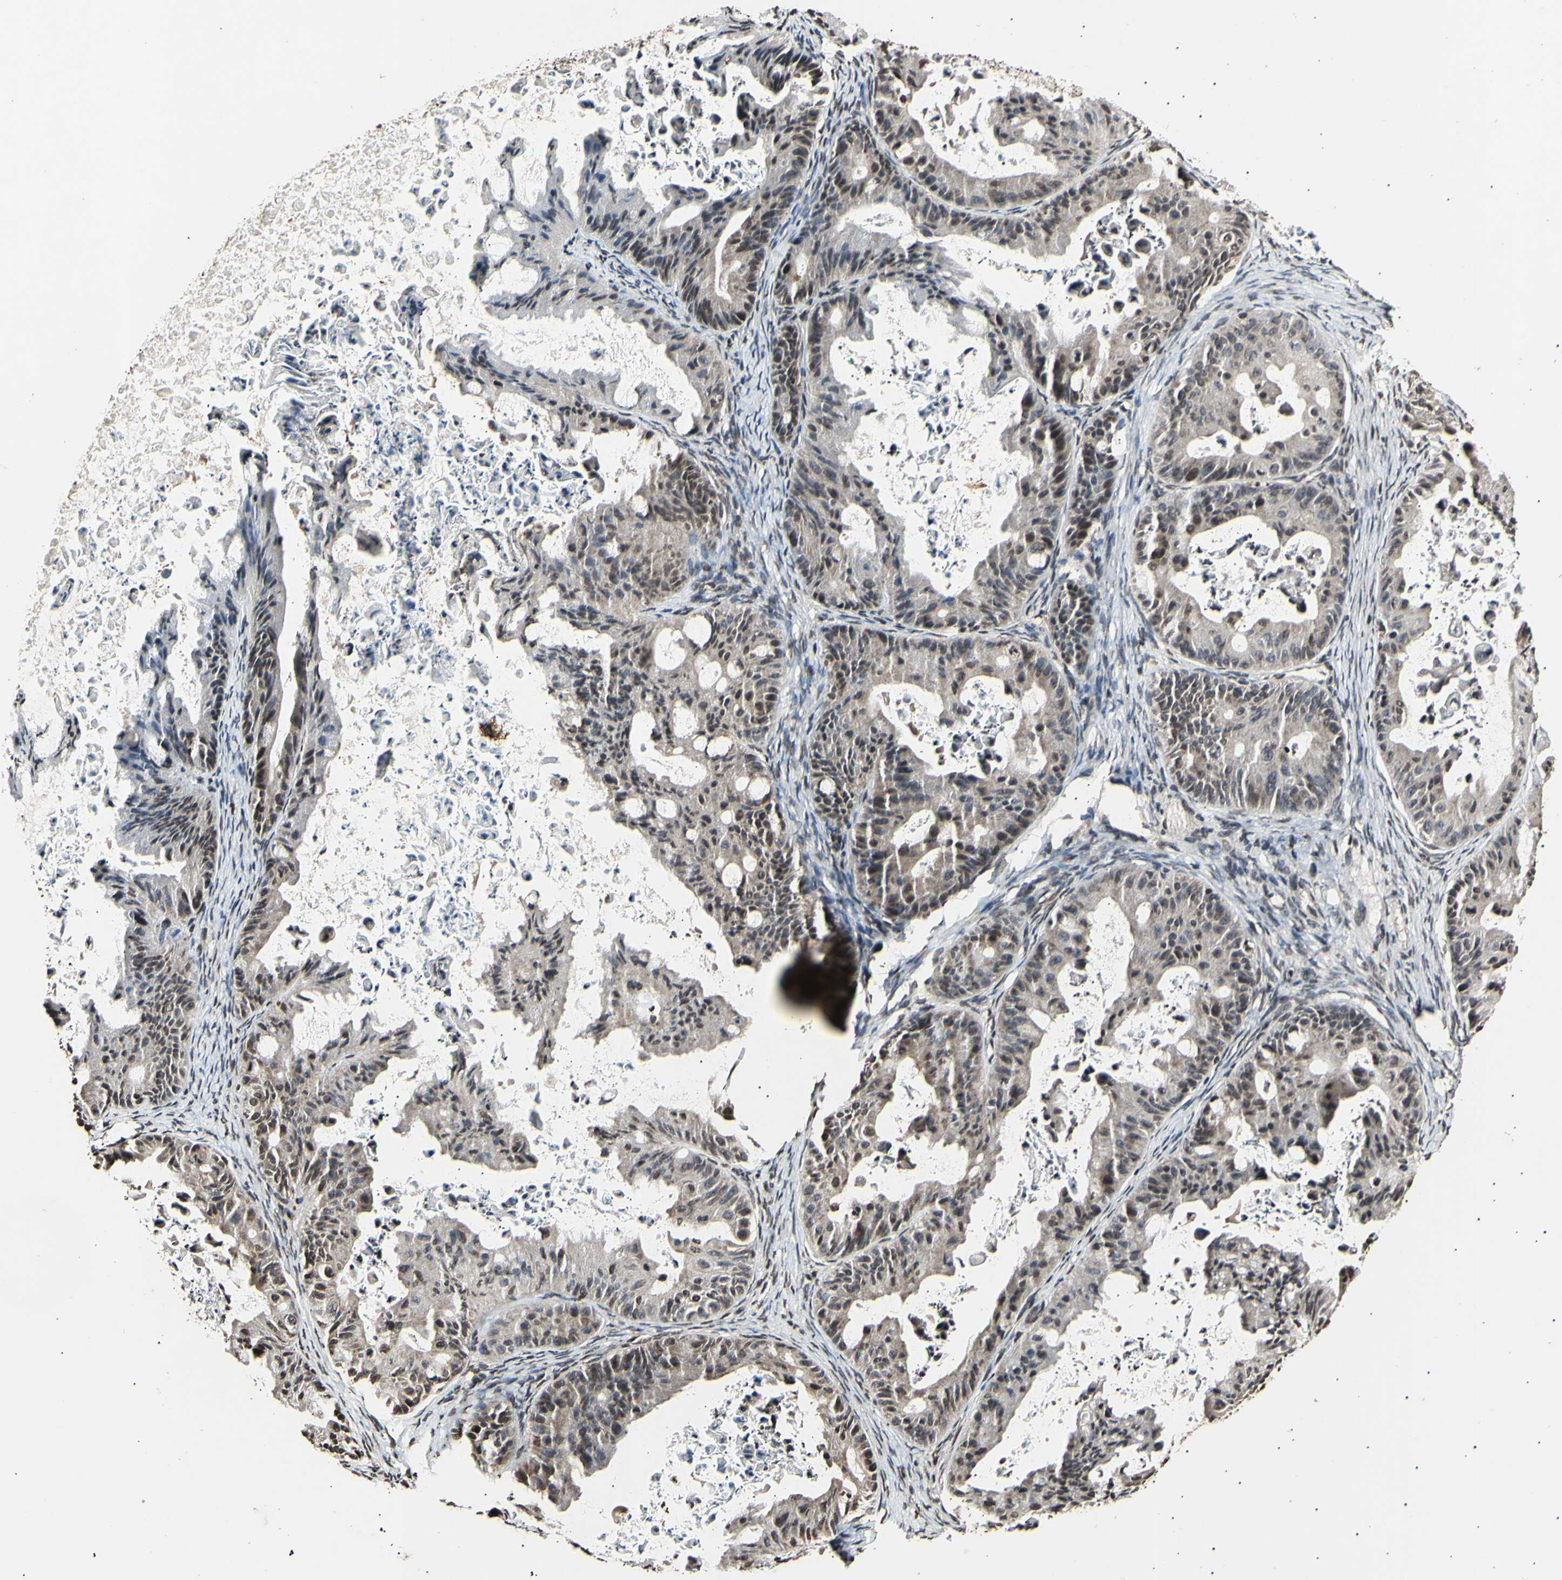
{"staining": {"intensity": "weak", "quantity": ">75%", "location": "cytoplasmic/membranous,nuclear"}, "tissue": "ovarian cancer", "cell_type": "Tumor cells", "image_type": "cancer", "snomed": [{"axis": "morphology", "description": "Cystadenocarcinoma, mucinous, NOS"}, {"axis": "topography", "description": "Ovary"}], "caption": "The photomicrograph shows a brown stain indicating the presence of a protein in the cytoplasmic/membranous and nuclear of tumor cells in ovarian mucinous cystadenocarcinoma.", "gene": "ANAPC7", "patient": {"sex": "female", "age": 37}}